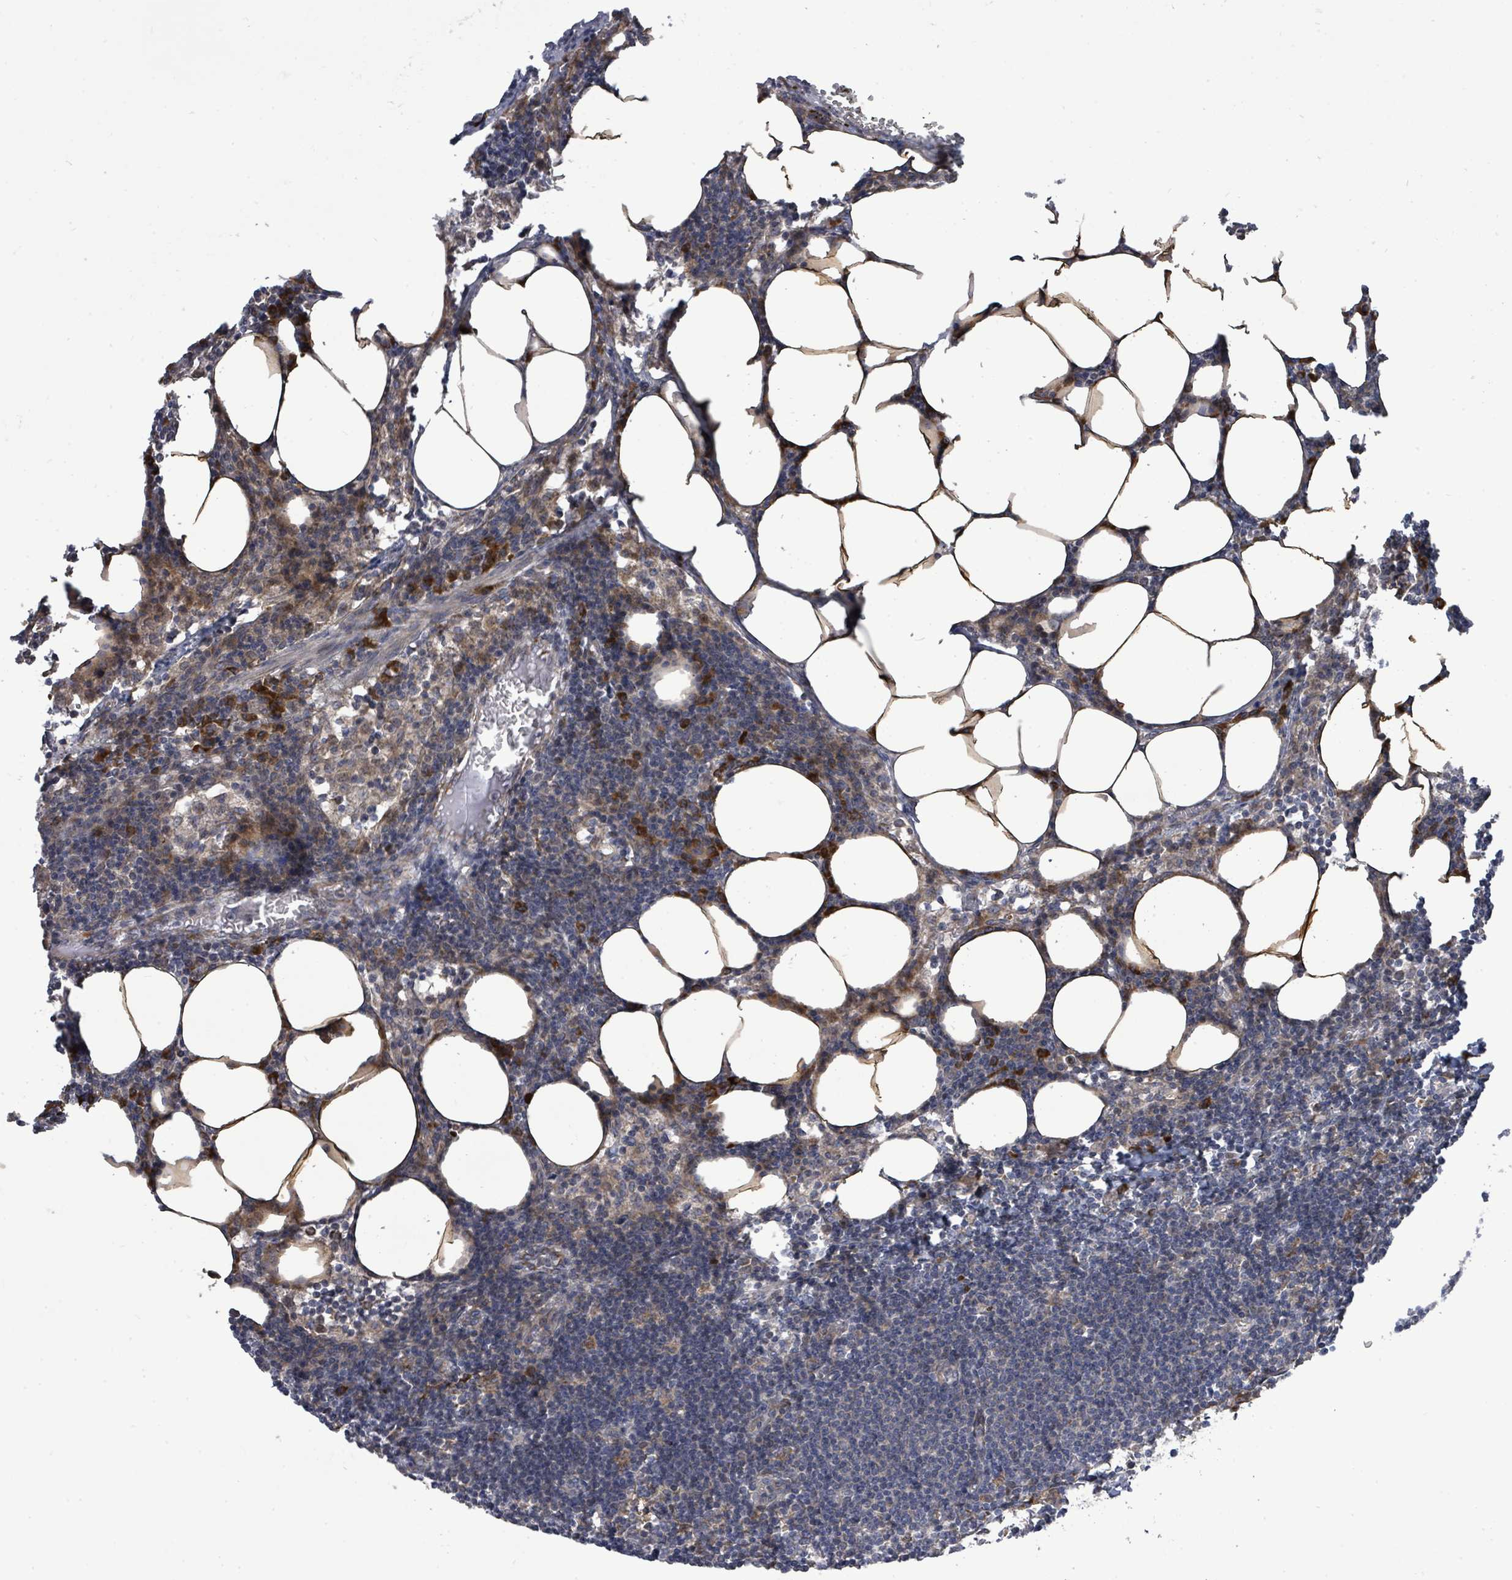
{"staining": {"intensity": "weak", "quantity": "<25%", "location": "cytoplasmic/membranous,nuclear"}, "tissue": "lymph node", "cell_type": "Germinal center cells", "image_type": "normal", "snomed": [{"axis": "morphology", "description": "Normal tissue, NOS"}, {"axis": "topography", "description": "Lymph node"}], "caption": "High power microscopy image of an immunohistochemistry image of normal lymph node, revealing no significant positivity in germinal center cells. Nuclei are stained in blue.", "gene": "SAR1A", "patient": {"sex": "female", "age": 30}}